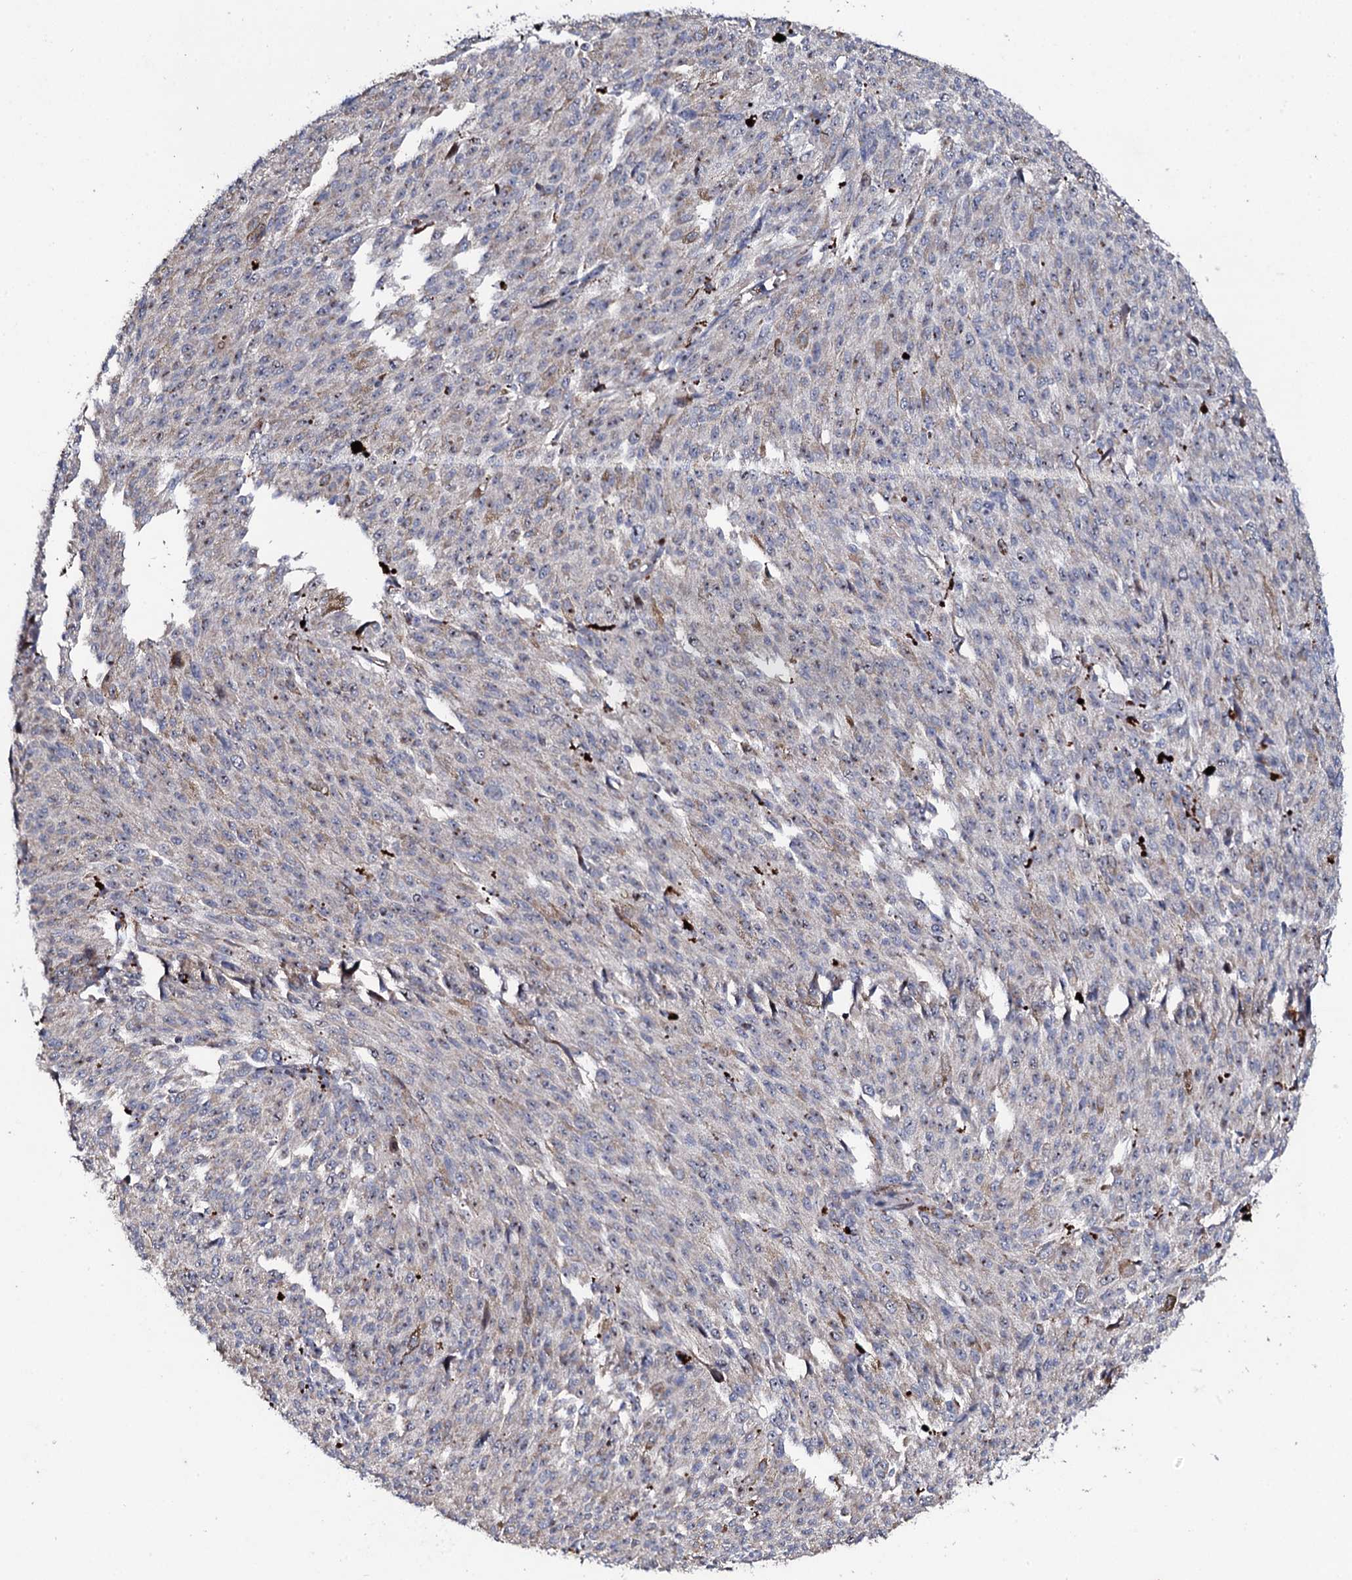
{"staining": {"intensity": "negative", "quantity": "none", "location": "none"}, "tissue": "melanoma", "cell_type": "Tumor cells", "image_type": "cancer", "snomed": [{"axis": "morphology", "description": "Malignant melanoma, NOS"}, {"axis": "topography", "description": "Skin"}], "caption": "Micrograph shows no protein expression in tumor cells of malignant melanoma tissue.", "gene": "GTPBP4", "patient": {"sex": "female", "age": 52}}